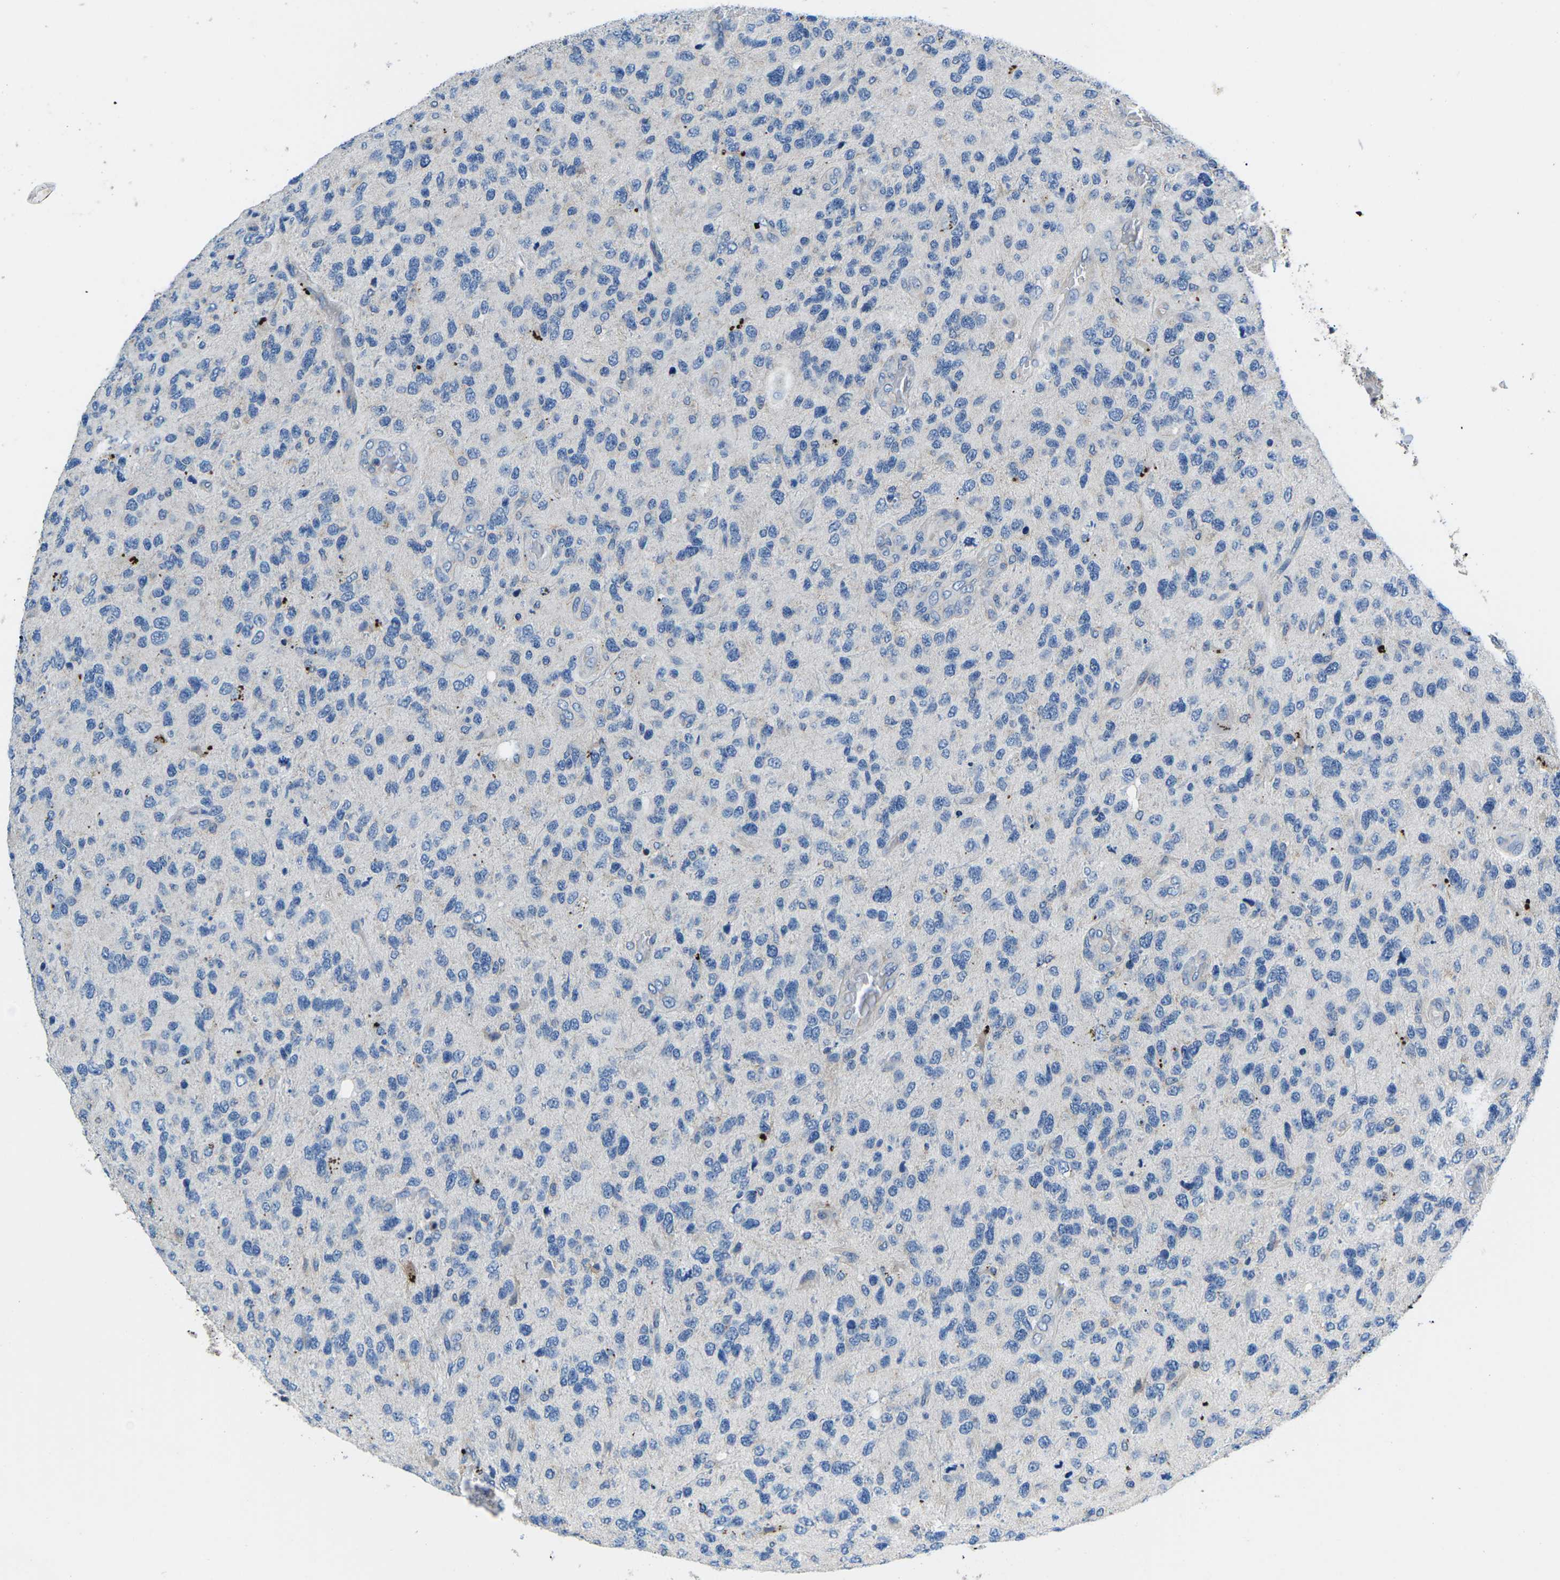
{"staining": {"intensity": "negative", "quantity": "none", "location": "none"}, "tissue": "glioma", "cell_type": "Tumor cells", "image_type": "cancer", "snomed": [{"axis": "morphology", "description": "Glioma, malignant, High grade"}, {"axis": "topography", "description": "Brain"}], "caption": "A histopathology image of human glioma is negative for staining in tumor cells.", "gene": "PDCD6IP", "patient": {"sex": "female", "age": 58}}